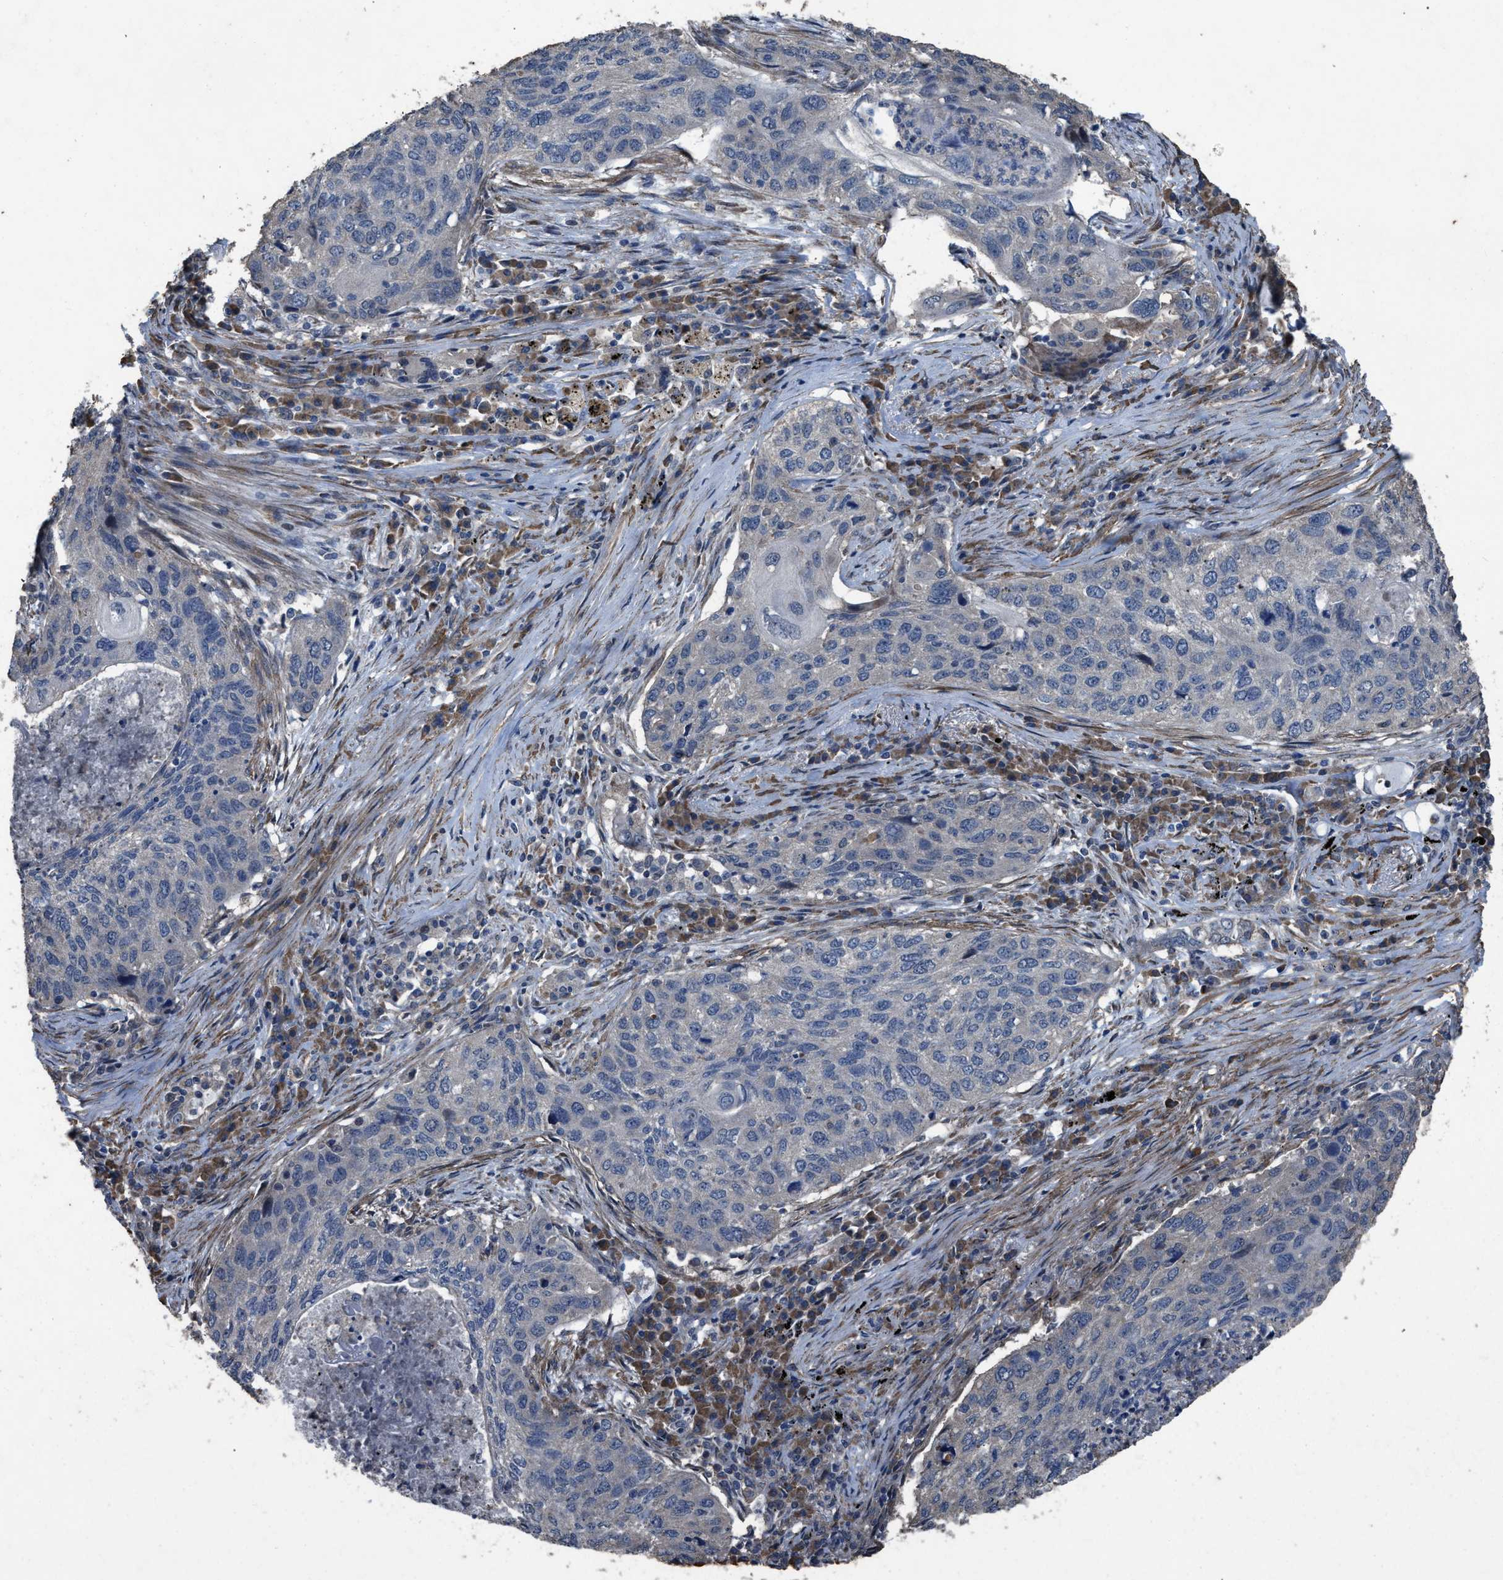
{"staining": {"intensity": "negative", "quantity": "none", "location": "none"}, "tissue": "lung cancer", "cell_type": "Tumor cells", "image_type": "cancer", "snomed": [{"axis": "morphology", "description": "Squamous cell carcinoma, NOS"}, {"axis": "topography", "description": "Lung"}], "caption": "A photomicrograph of lung cancer stained for a protein exhibits no brown staining in tumor cells.", "gene": "ARL6", "patient": {"sex": "female", "age": 63}}